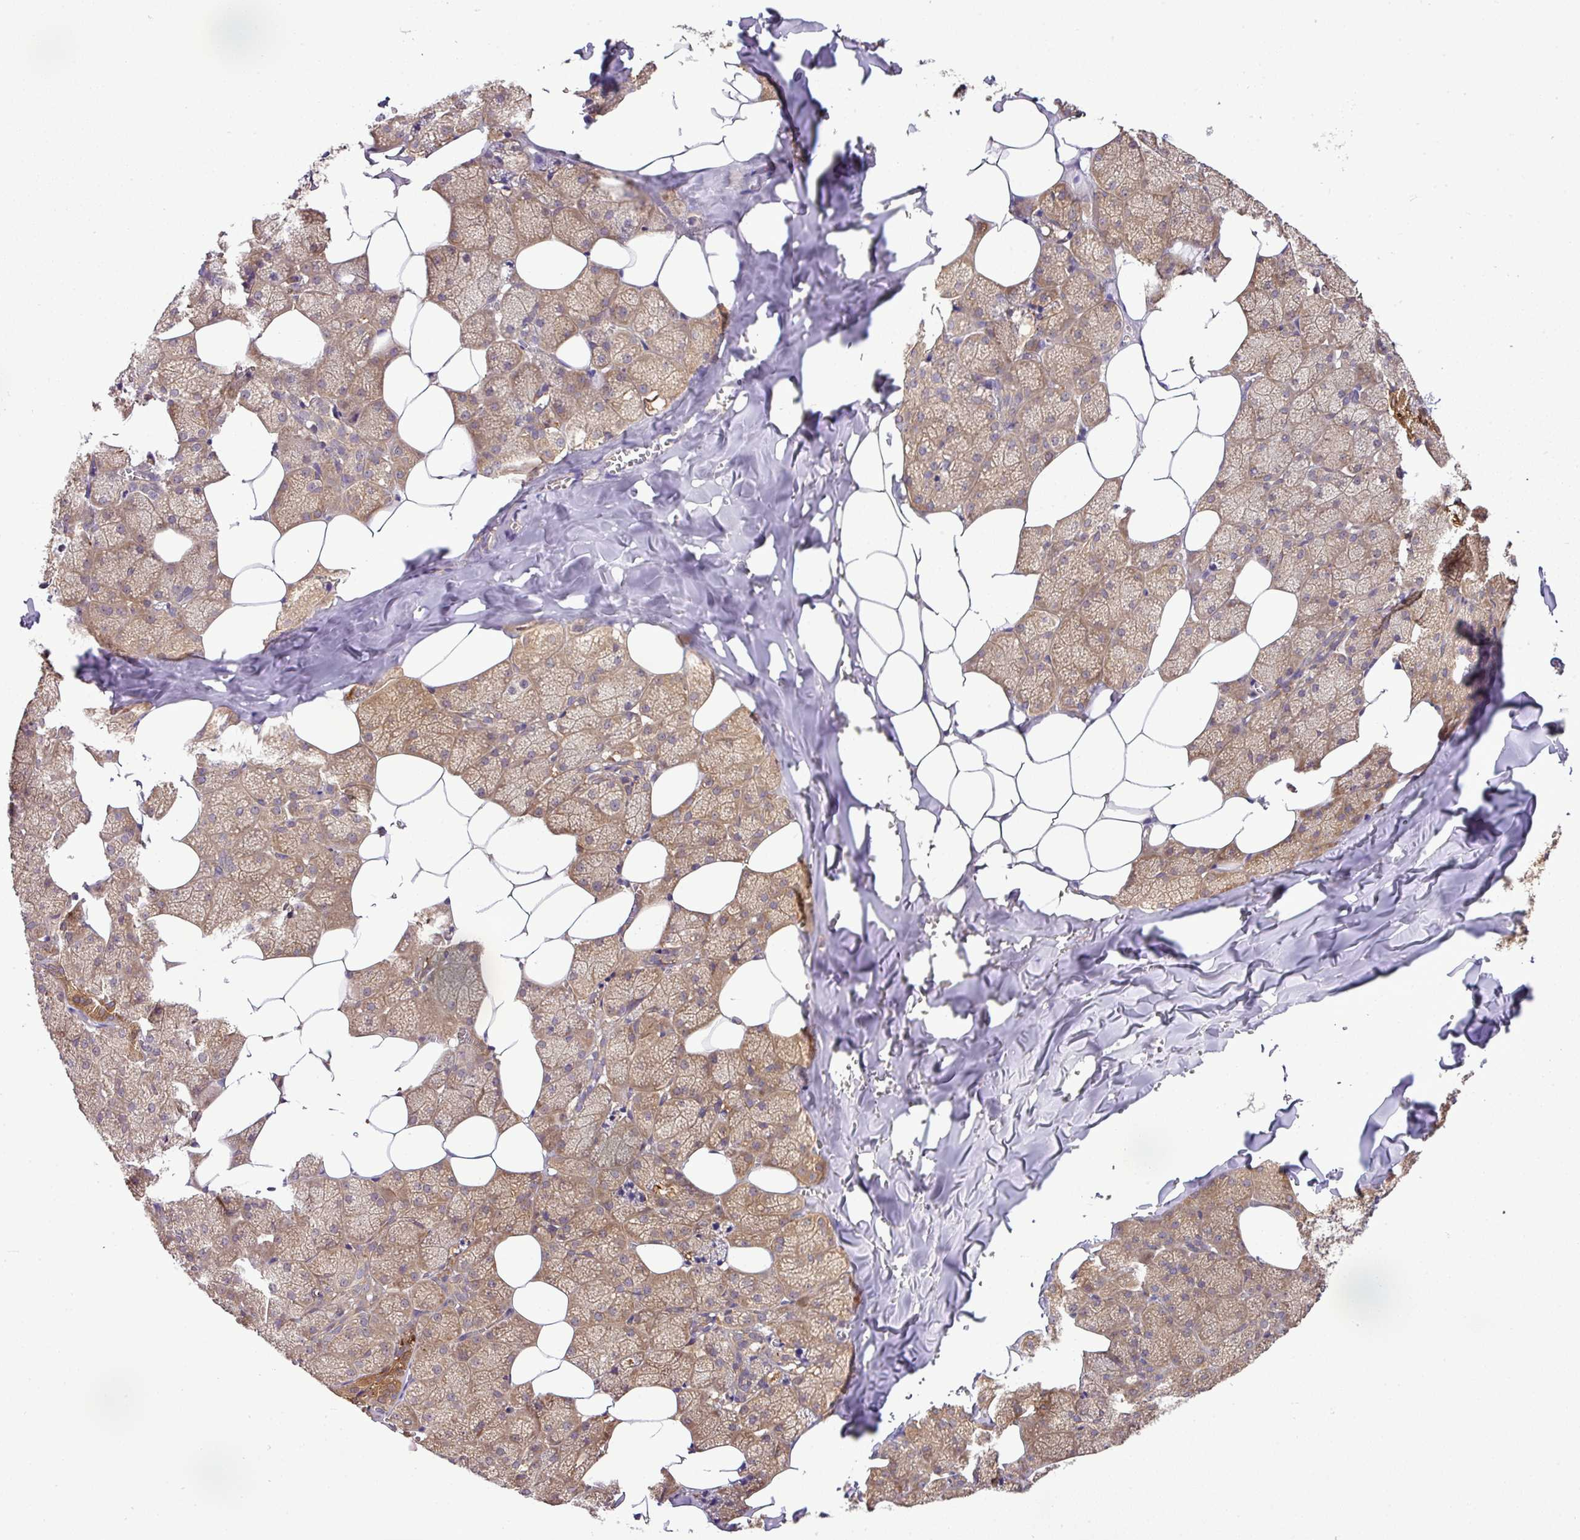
{"staining": {"intensity": "moderate", "quantity": ">75%", "location": "cytoplasmic/membranous"}, "tissue": "salivary gland", "cell_type": "Glandular cells", "image_type": "normal", "snomed": [{"axis": "morphology", "description": "Normal tissue, NOS"}, {"axis": "topography", "description": "Salivary gland"}, {"axis": "topography", "description": "Peripheral nerve tissue"}], "caption": "The photomicrograph reveals staining of benign salivary gland, revealing moderate cytoplasmic/membranous protein staining (brown color) within glandular cells. Using DAB (brown) and hematoxylin (blue) stains, captured at high magnification using brightfield microscopy.", "gene": "TMEM107", "patient": {"sex": "male", "age": 38}}